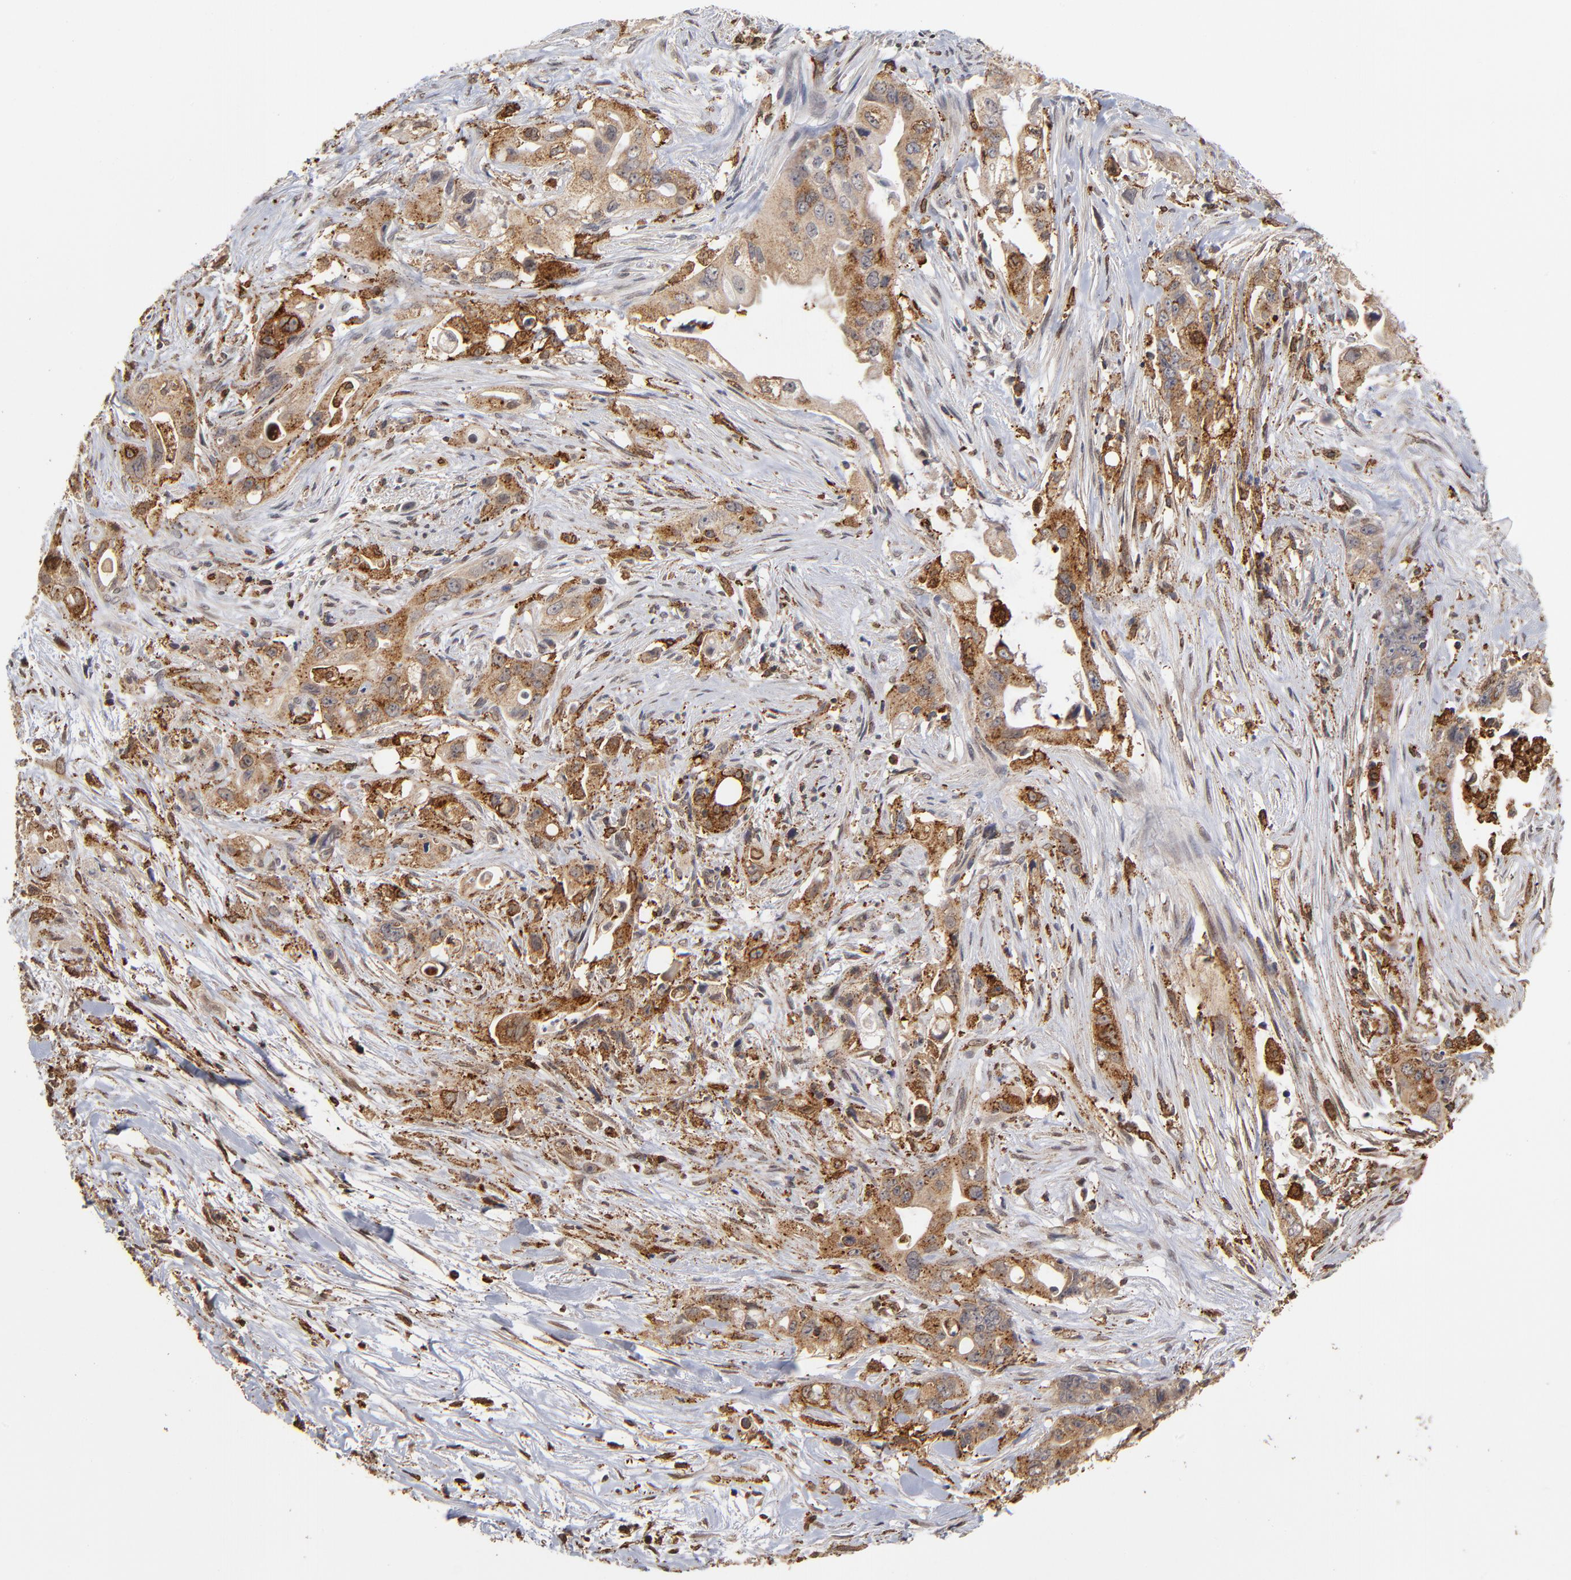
{"staining": {"intensity": "strong", "quantity": ">75%", "location": "cytoplasmic/membranous"}, "tissue": "pancreatic cancer", "cell_type": "Tumor cells", "image_type": "cancer", "snomed": [{"axis": "morphology", "description": "Normal tissue, NOS"}, {"axis": "topography", "description": "Pancreas"}], "caption": "Protein staining displays strong cytoplasmic/membranous expression in about >75% of tumor cells in pancreatic cancer. The staining was performed using DAB to visualize the protein expression in brown, while the nuclei were stained in blue with hematoxylin (Magnification: 20x).", "gene": "ASB8", "patient": {"sex": "male", "age": 42}}